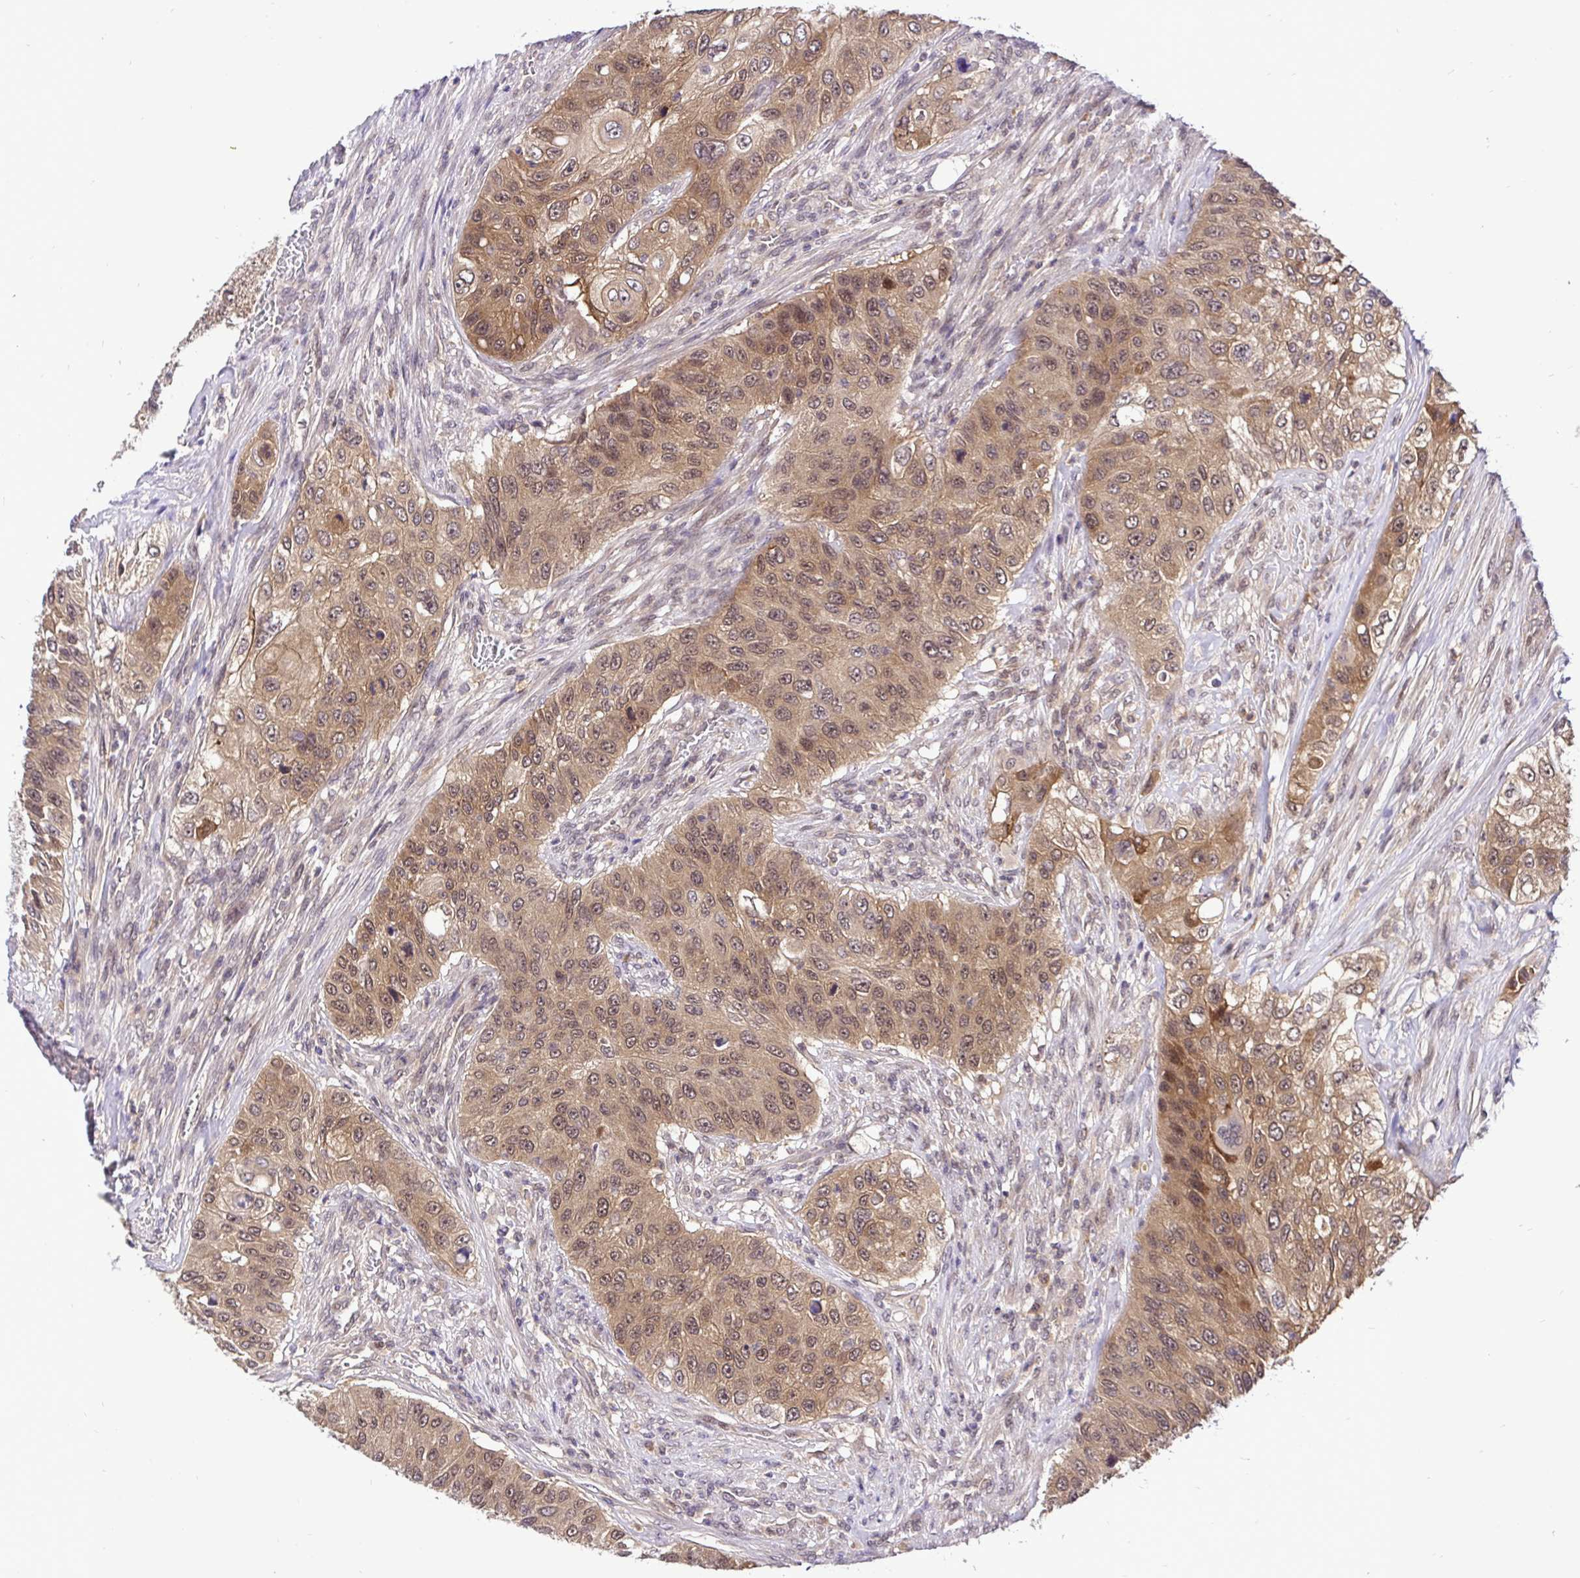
{"staining": {"intensity": "moderate", "quantity": ">75%", "location": "cytoplasmic/membranous,nuclear"}, "tissue": "urothelial cancer", "cell_type": "Tumor cells", "image_type": "cancer", "snomed": [{"axis": "morphology", "description": "Urothelial carcinoma, High grade"}, {"axis": "topography", "description": "Urinary bladder"}], "caption": "Immunohistochemical staining of urothelial carcinoma (high-grade) shows moderate cytoplasmic/membranous and nuclear protein staining in approximately >75% of tumor cells. (DAB (3,3'-diaminobenzidine) IHC, brown staining for protein, blue staining for nuclei).", "gene": "UBE2M", "patient": {"sex": "female", "age": 60}}